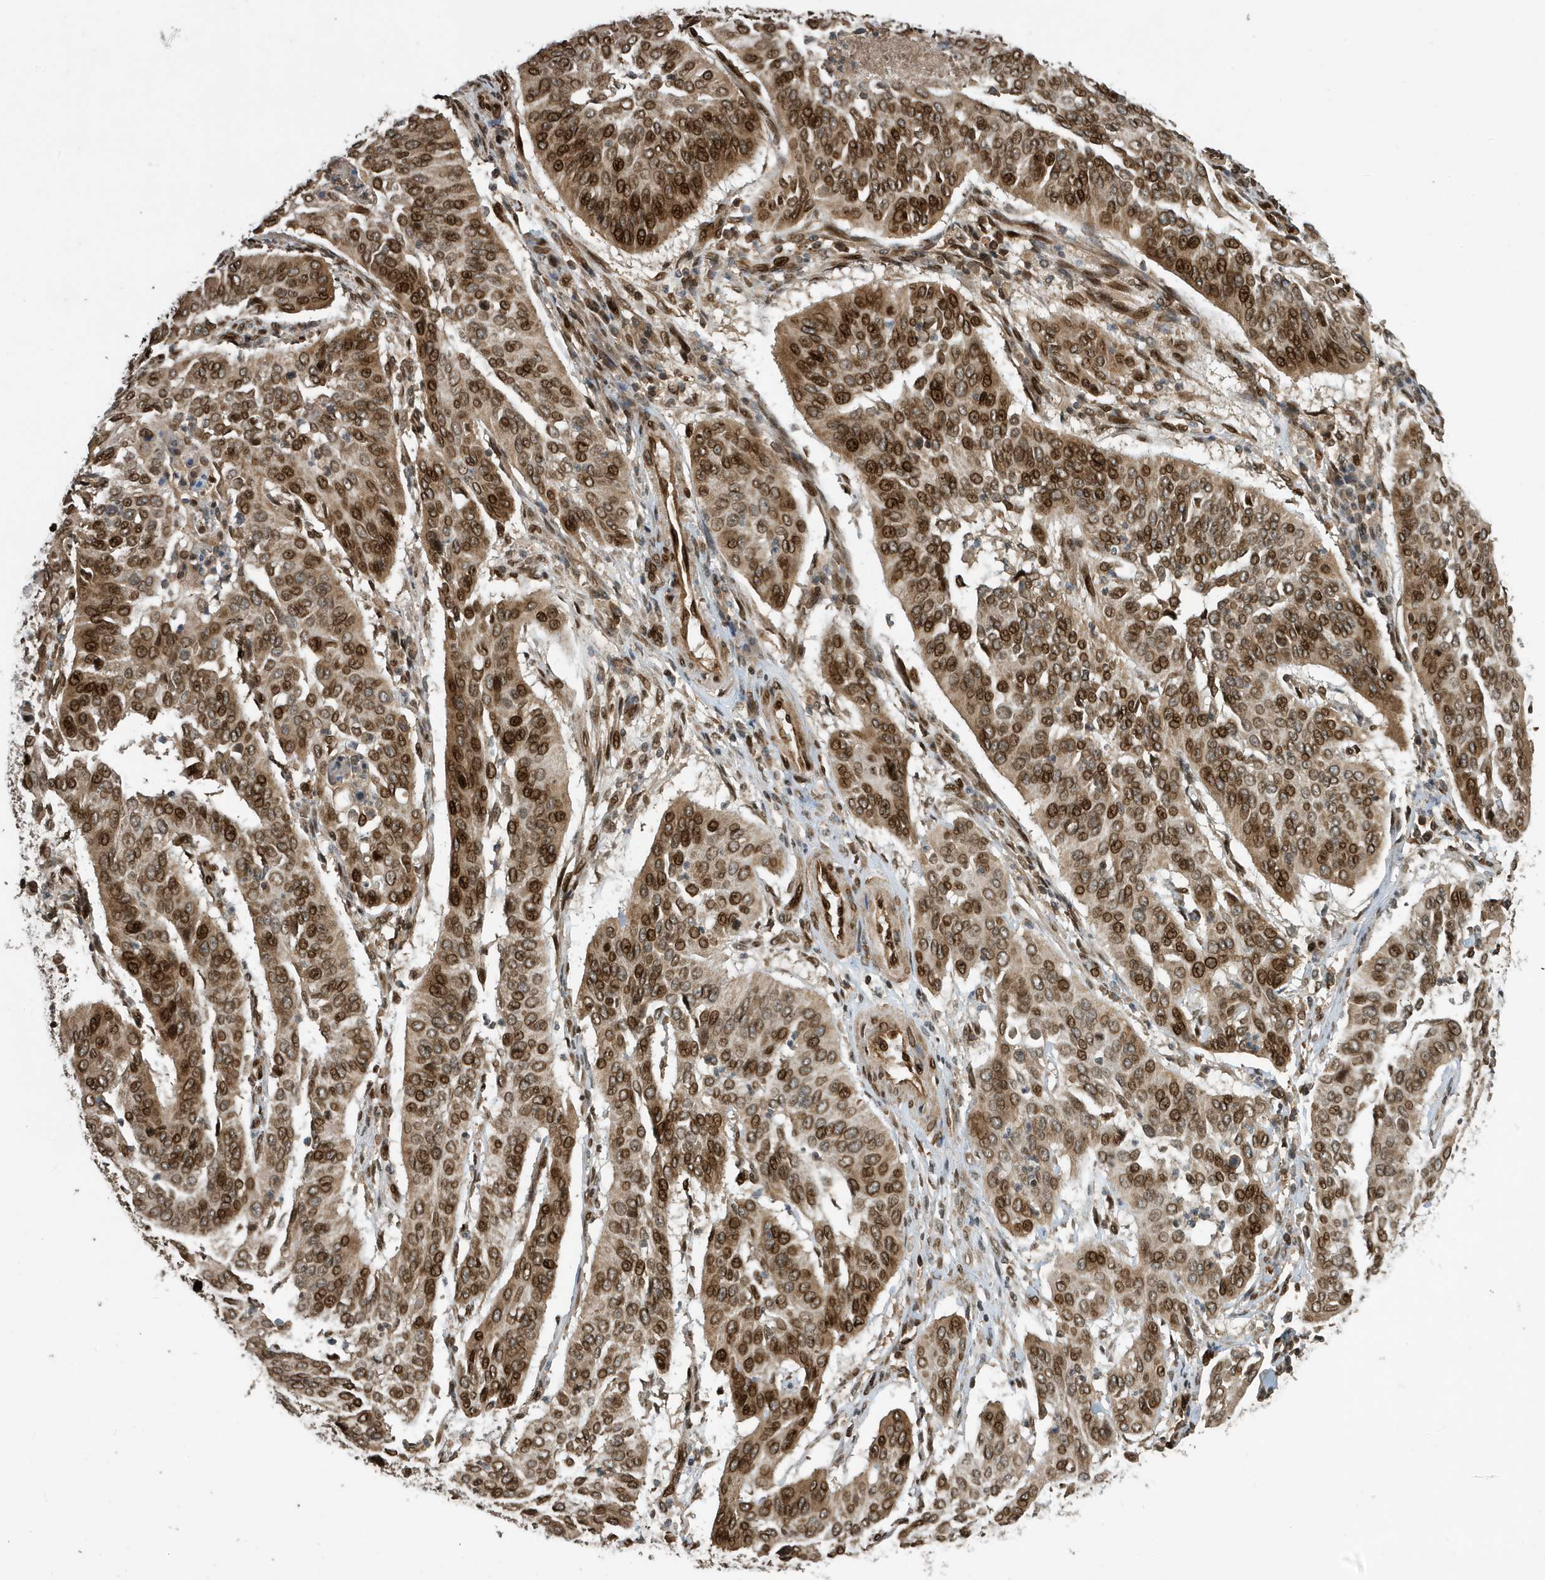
{"staining": {"intensity": "strong", "quantity": ">75%", "location": "cytoplasmic/membranous,nuclear"}, "tissue": "cervical cancer", "cell_type": "Tumor cells", "image_type": "cancer", "snomed": [{"axis": "morphology", "description": "Normal tissue, NOS"}, {"axis": "morphology", "description": "Squamous cell carcinoma, NOS"}, {"axis": "topography", "description": "Cervix"}], "caption": "Squamous cell carcinoma (cervical) stained with IHC displays strong cytoplasmic/membranous and nuclear positivity in approximately >75% of tumor cells.", "gene": "DUSP18", "patient": {"sex": "female", "age": 39}}